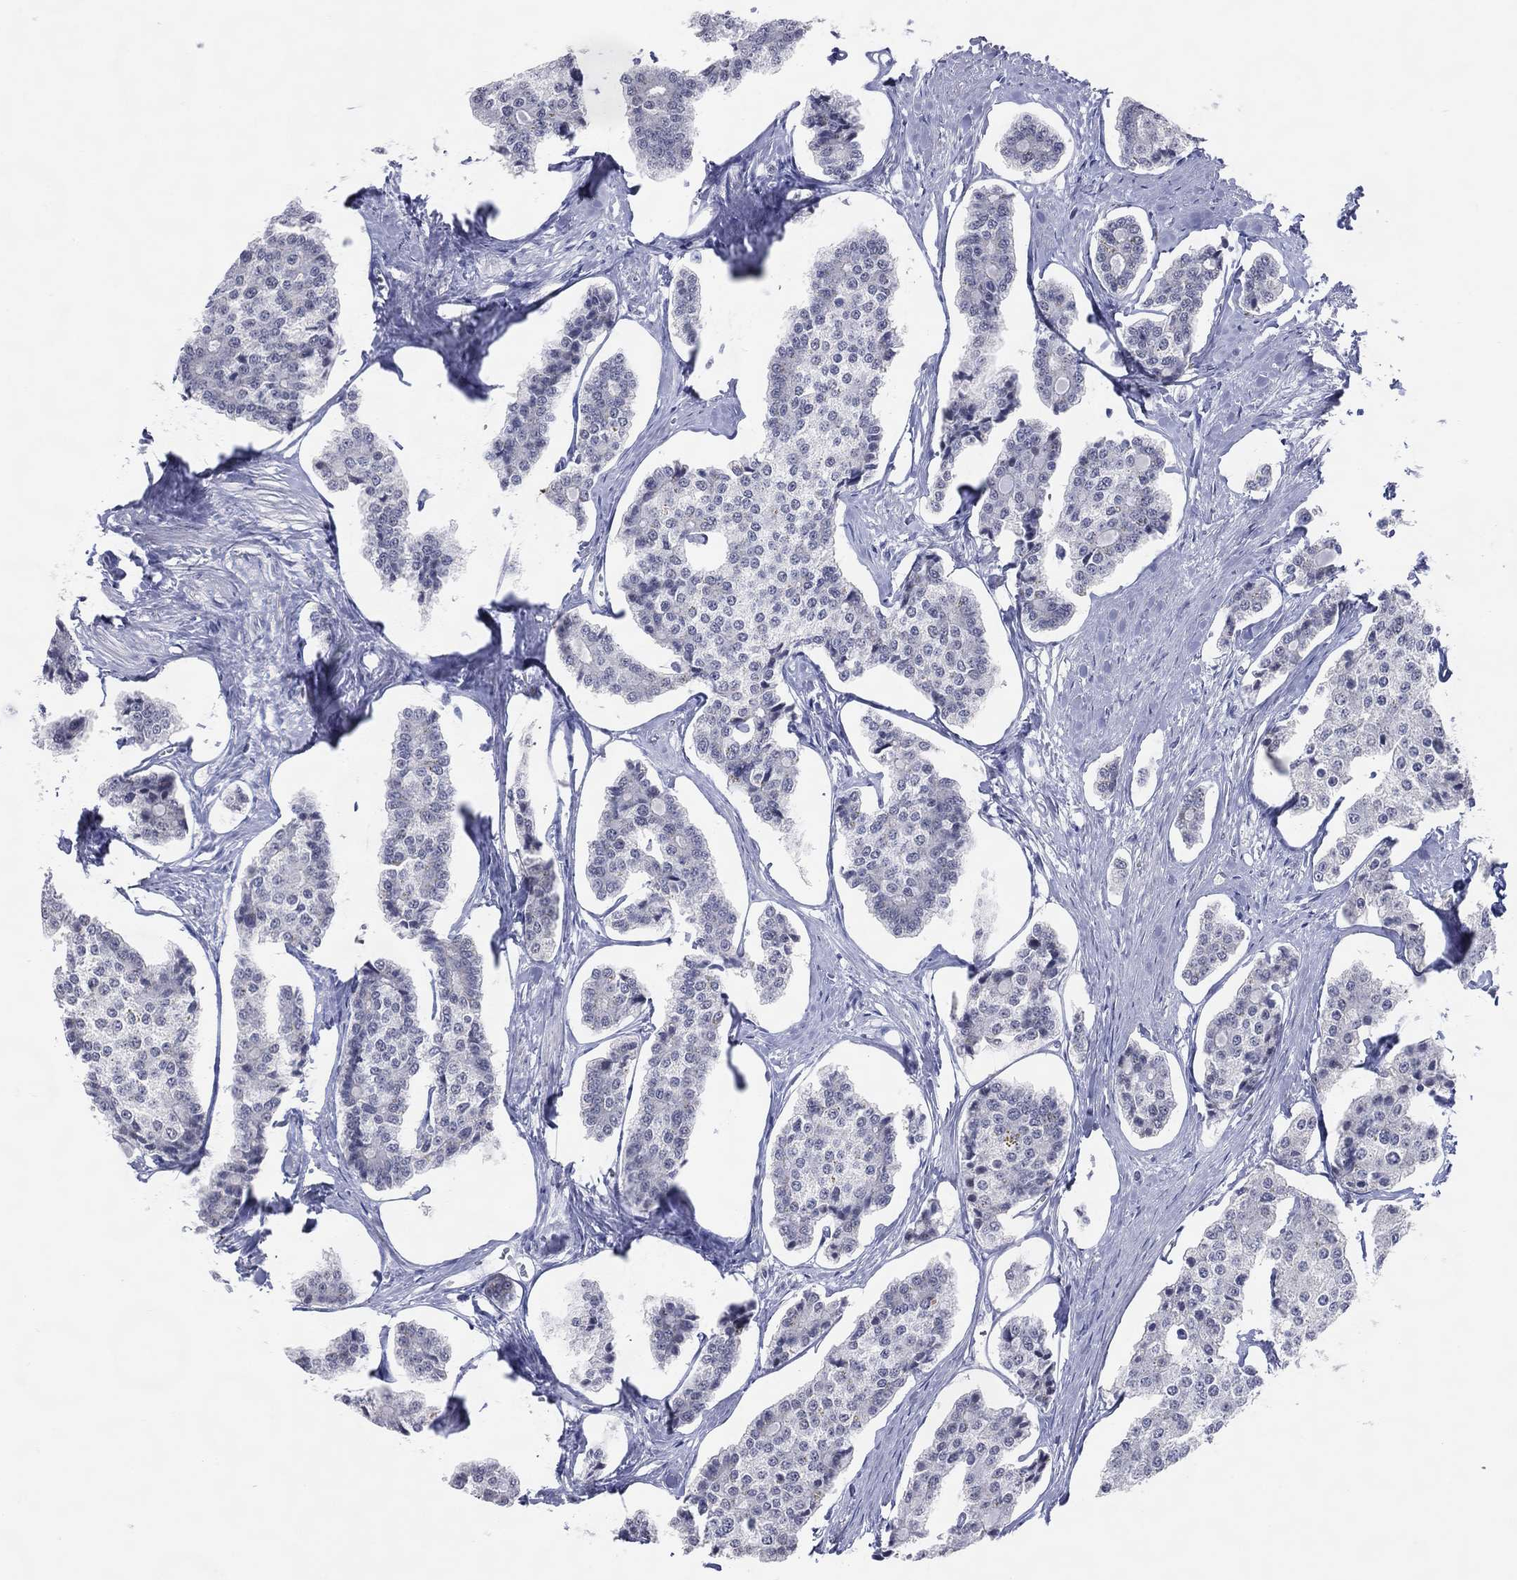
{"staining": {"intensity": "negative", "quantity": "none", "location": "none"}, "tissue": "carcinoid", "cell_type": "Tumor cells", "image_type": "cancer", "snomed": [{"axis": "morphology", "description": "Carcinoid, malignant, NOS"}, {"axis": "topography", "description": "Small intestine"}], "caption": "Micrograph shows no significant protein positivity in tumor cells of carcinoid.", "gene": "CFAP58", "patient": {"sex": "female", "age": 65}}